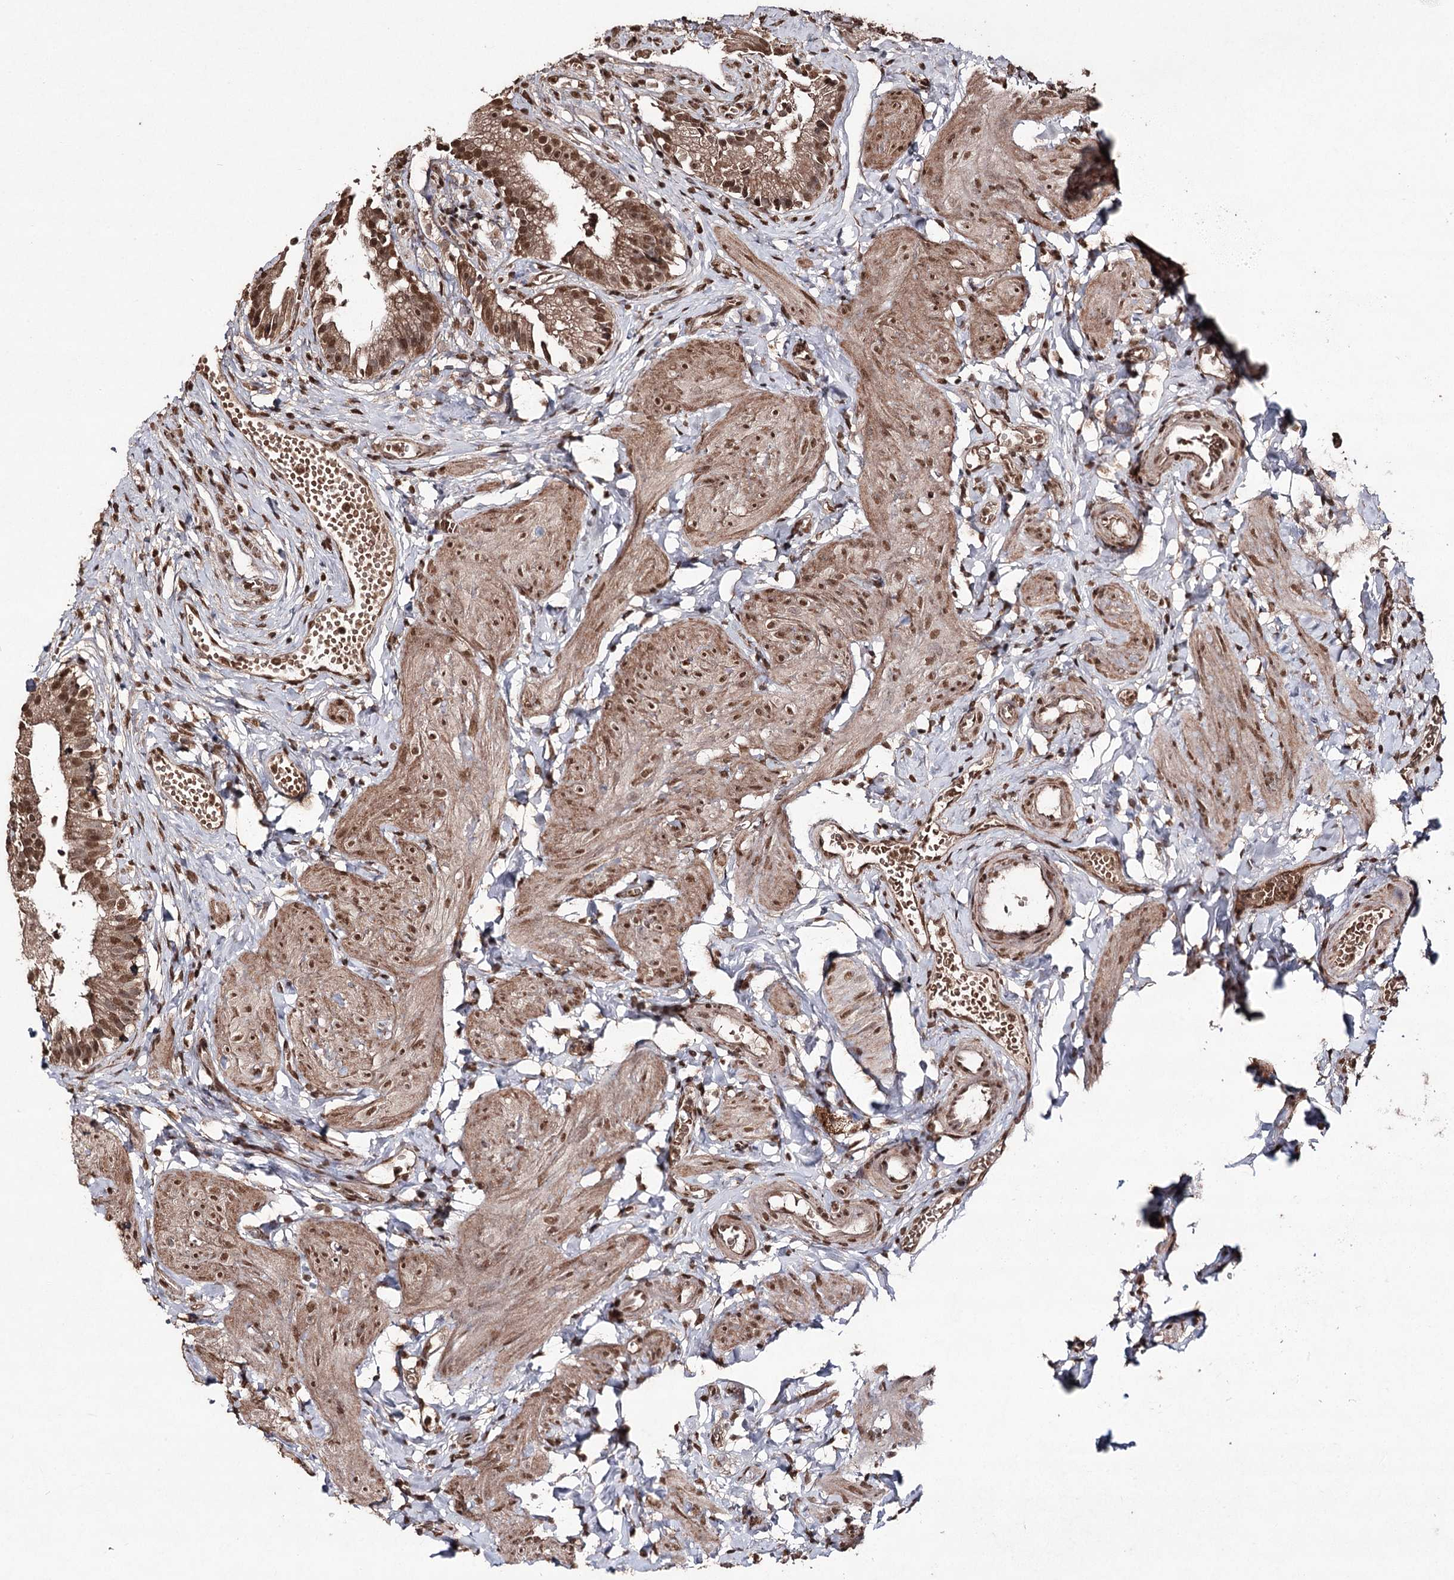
{"staining": {"intensity": "strong", "quantity": ">75%", "location": "nuclear"}, "tissue": "gallbladder", "cell_type": "Glandular cells", "image_type": "normal", "snomed": [{"axis": "morphology", "description": "Normal tissue, NOS"}, {"axis": "topography", "description": "Gallbladder"}], "caption": "DAB immunohistochemical staining of benign gallbladder reveals strong nuclear protein expression in approximately >75% of glandular cells.", "gene": "ATG14", "patient": {"sex": "female", "age": 47}}